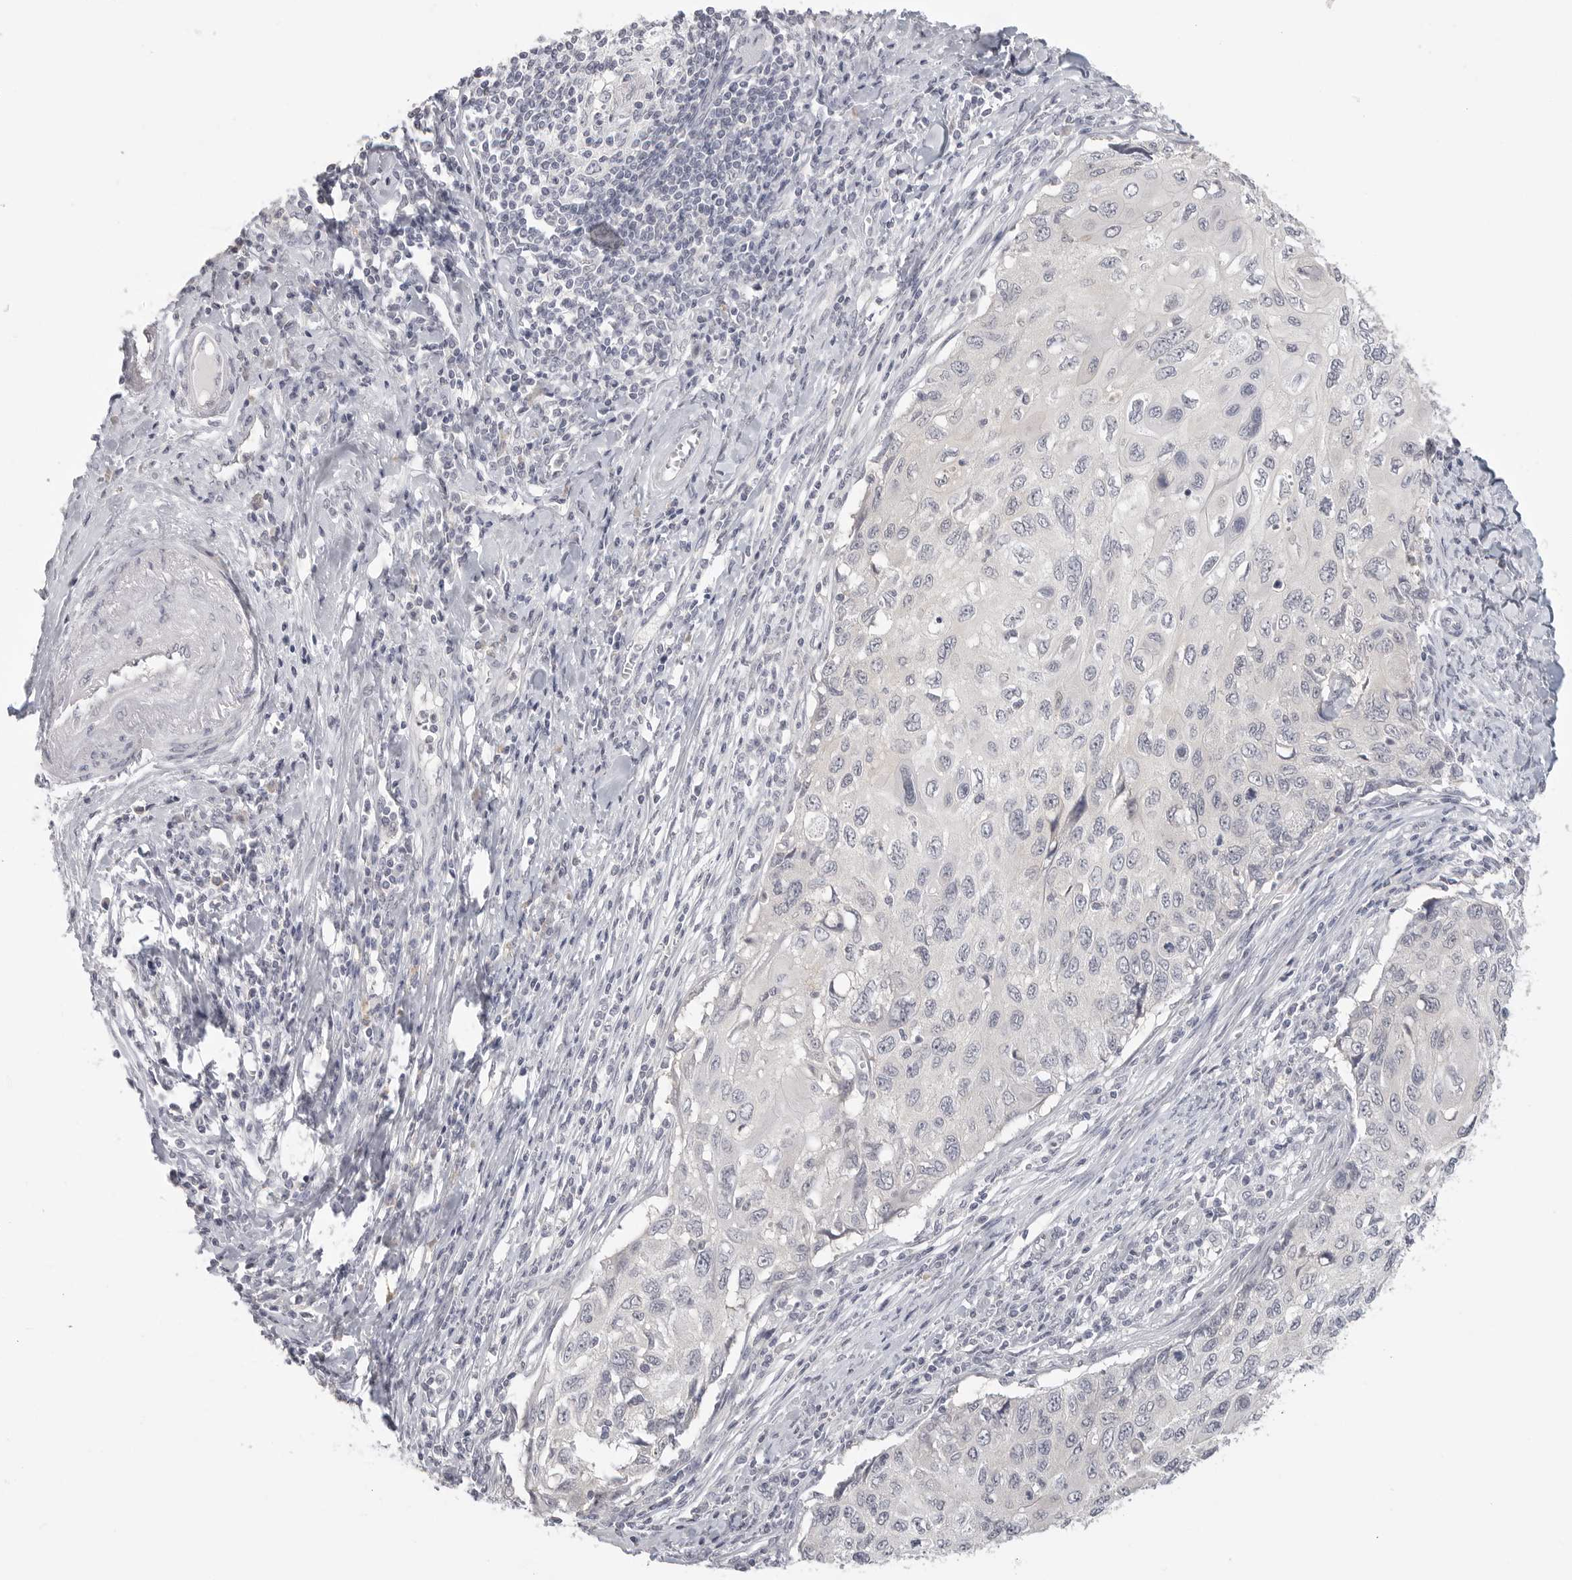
{"staining": {"intensity": "negative", "quantity": "none", "location": "none"}, "tissue": "cervical cancer", "cell_type": "Tumor cells", "image_type": "cancer", "snomed": [{"axis": "morphology", "description": "Squamous cell carcinoma, NOS"}, {"axis": "topography", "description": "Cervix"}], "caption": "IHC micrograph of neoplastic tissue: cervical cancer stained with DAB (3,3'-diaminobenzidine) shows no significant protein staining in tumor cells.", "gene": "HMGCS2", "patient": {"sex": "female", "age": 70}}